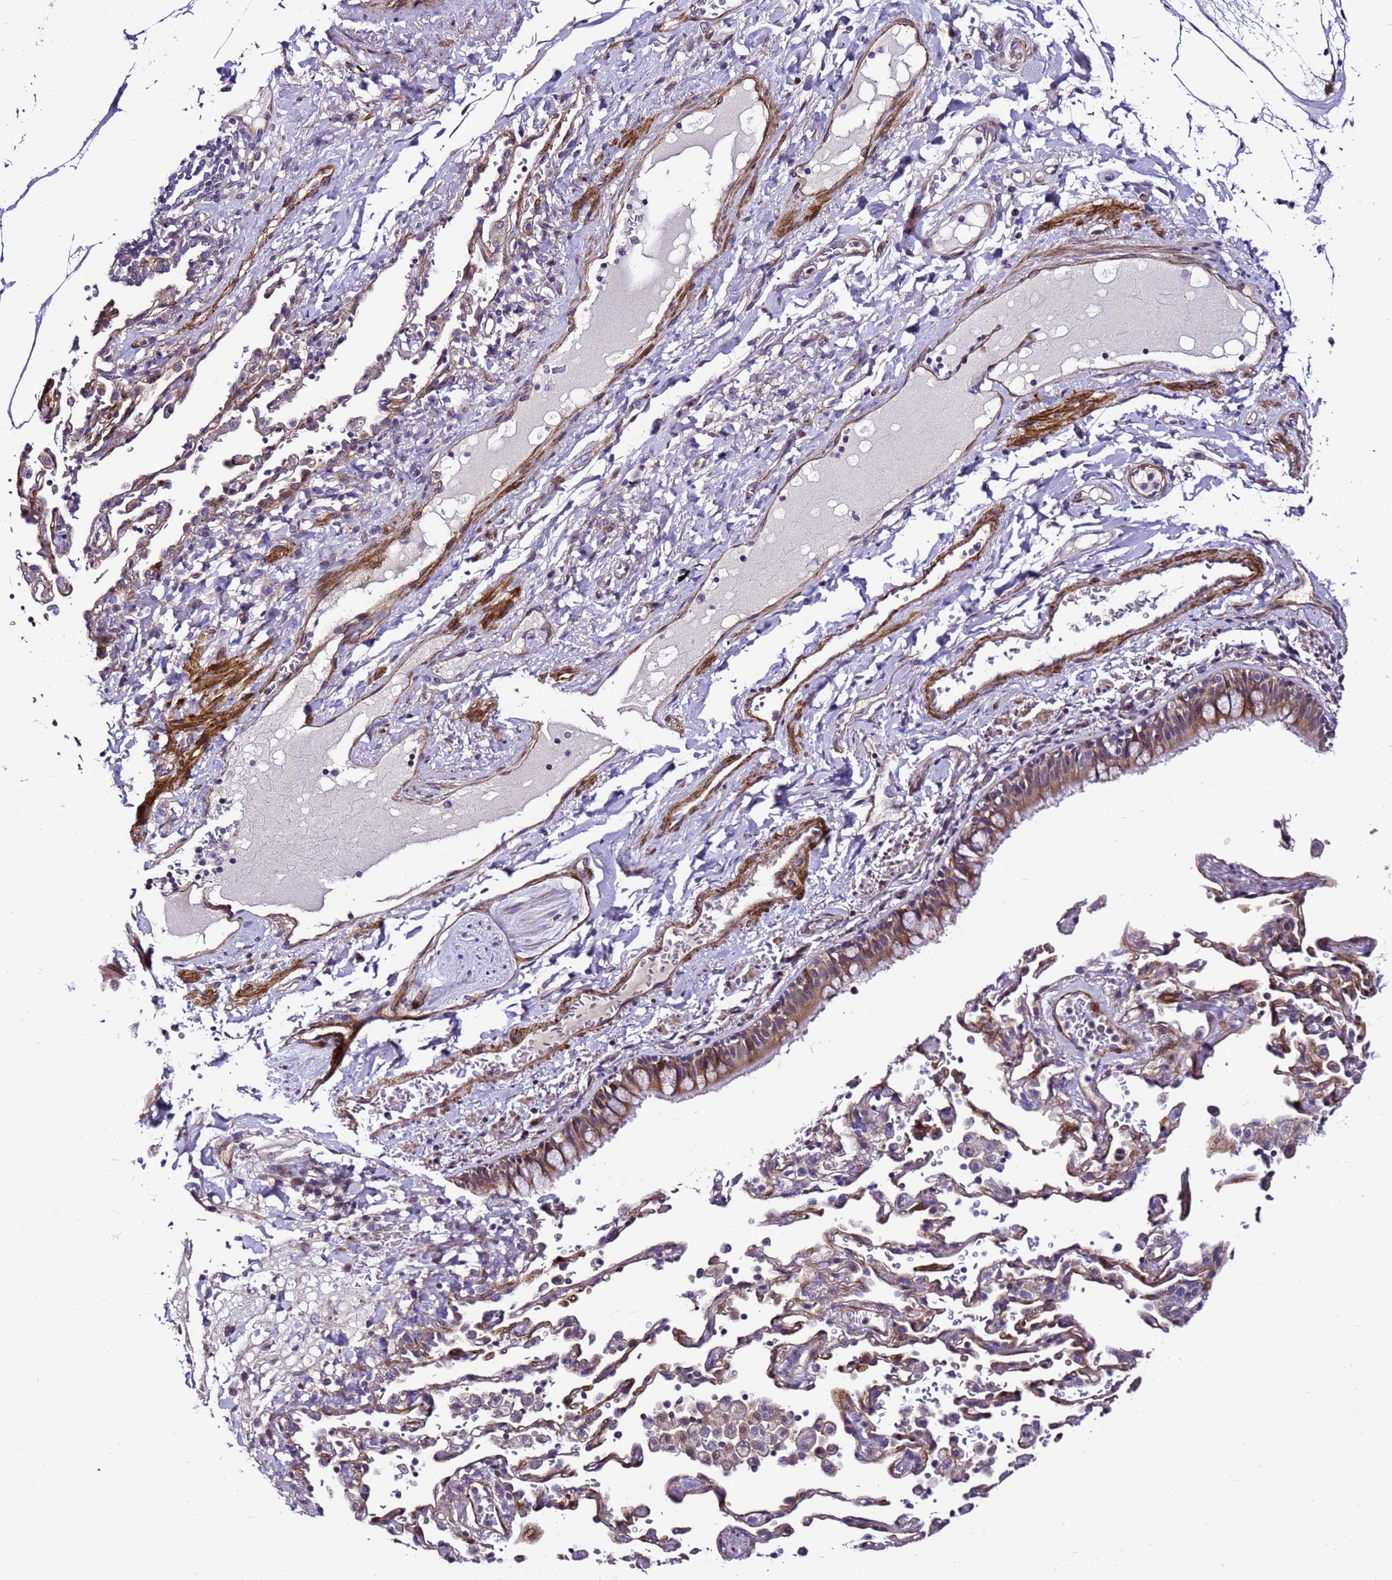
{"staining": {"intensity": "moderate", "quantity": ">75%", "location": "cytoplasmic/membranous"}, "tissue": "nasopharynx", "cell_type": "Respiratory epithelial cells", "image_type": "normal", "snomed": [{"axis": "morphology", "description": "Normal tissue, NOS"}, {"axis": "topography", "description": "Nasopharynx"}], "caption": "This micrograph displays immunohistochemistry (IHC) staining of benign nasopharynx, with medium moderate cytoplasmic/membranous staining in approximately >75% of respiratory epithelial cells.", "gene": "ZNF417", "patient": {"sex": "male", "age": 64}}